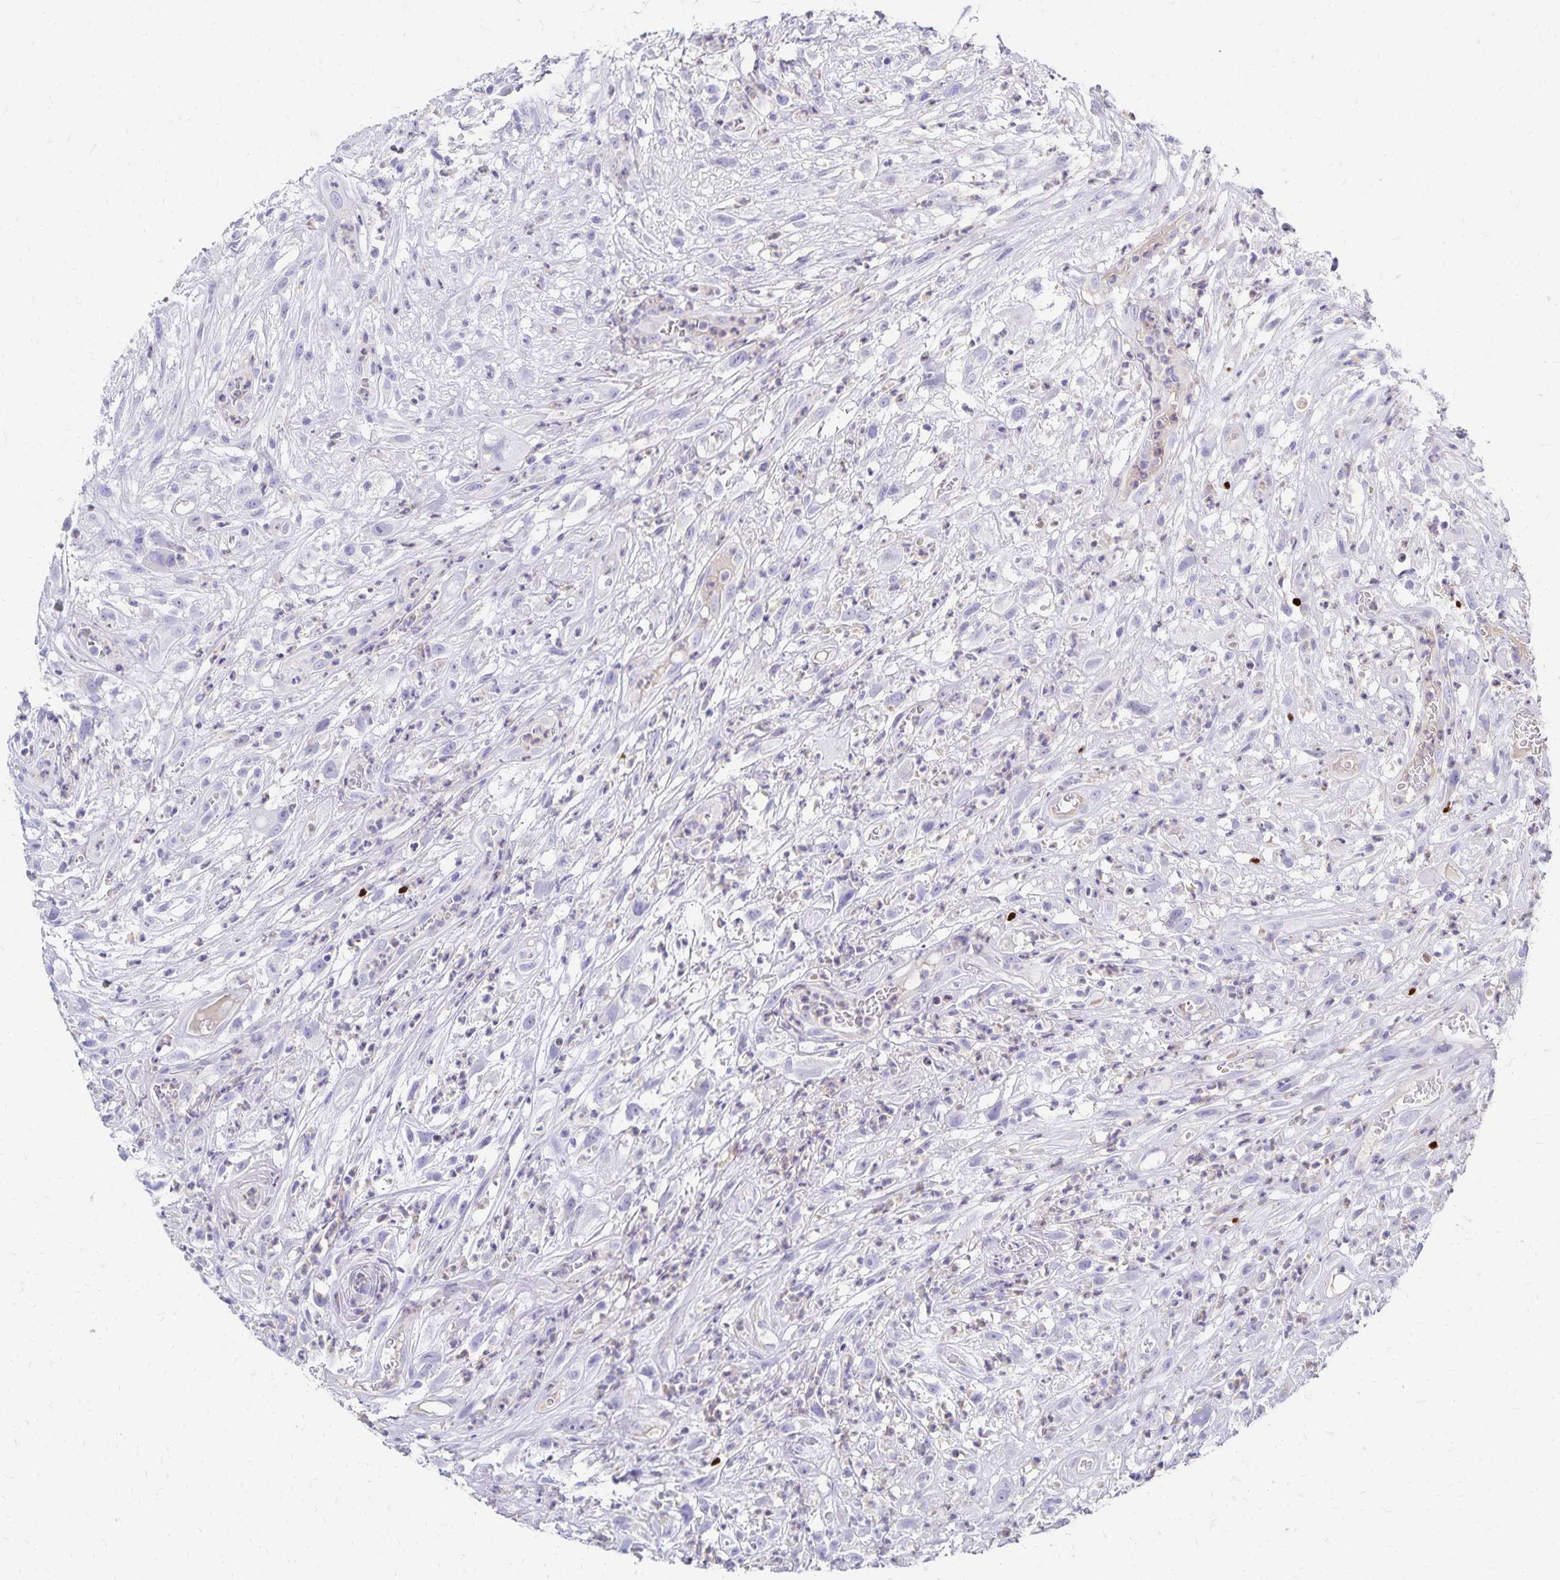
{"staining": {"intensity": "negative", "quantity": "none", "location": "none"}, "tissue": "head and neck cancer", "cell_type": "Tumor cells", "image_type": "cancer", "snomed": [{"axis": "morphology", "description": "Squamous cell carcinoma, NOS"}, {"axis": "topography", "description": "Head-Neck"}], "caption": "High power microscopy micrograph of an immunohistochemistry image of head and neck squamous cell carcinoma, revealing no significant staining in tumor cells.", "gene": "PAX5", "patient": {"sex": "male", "age": 65}}